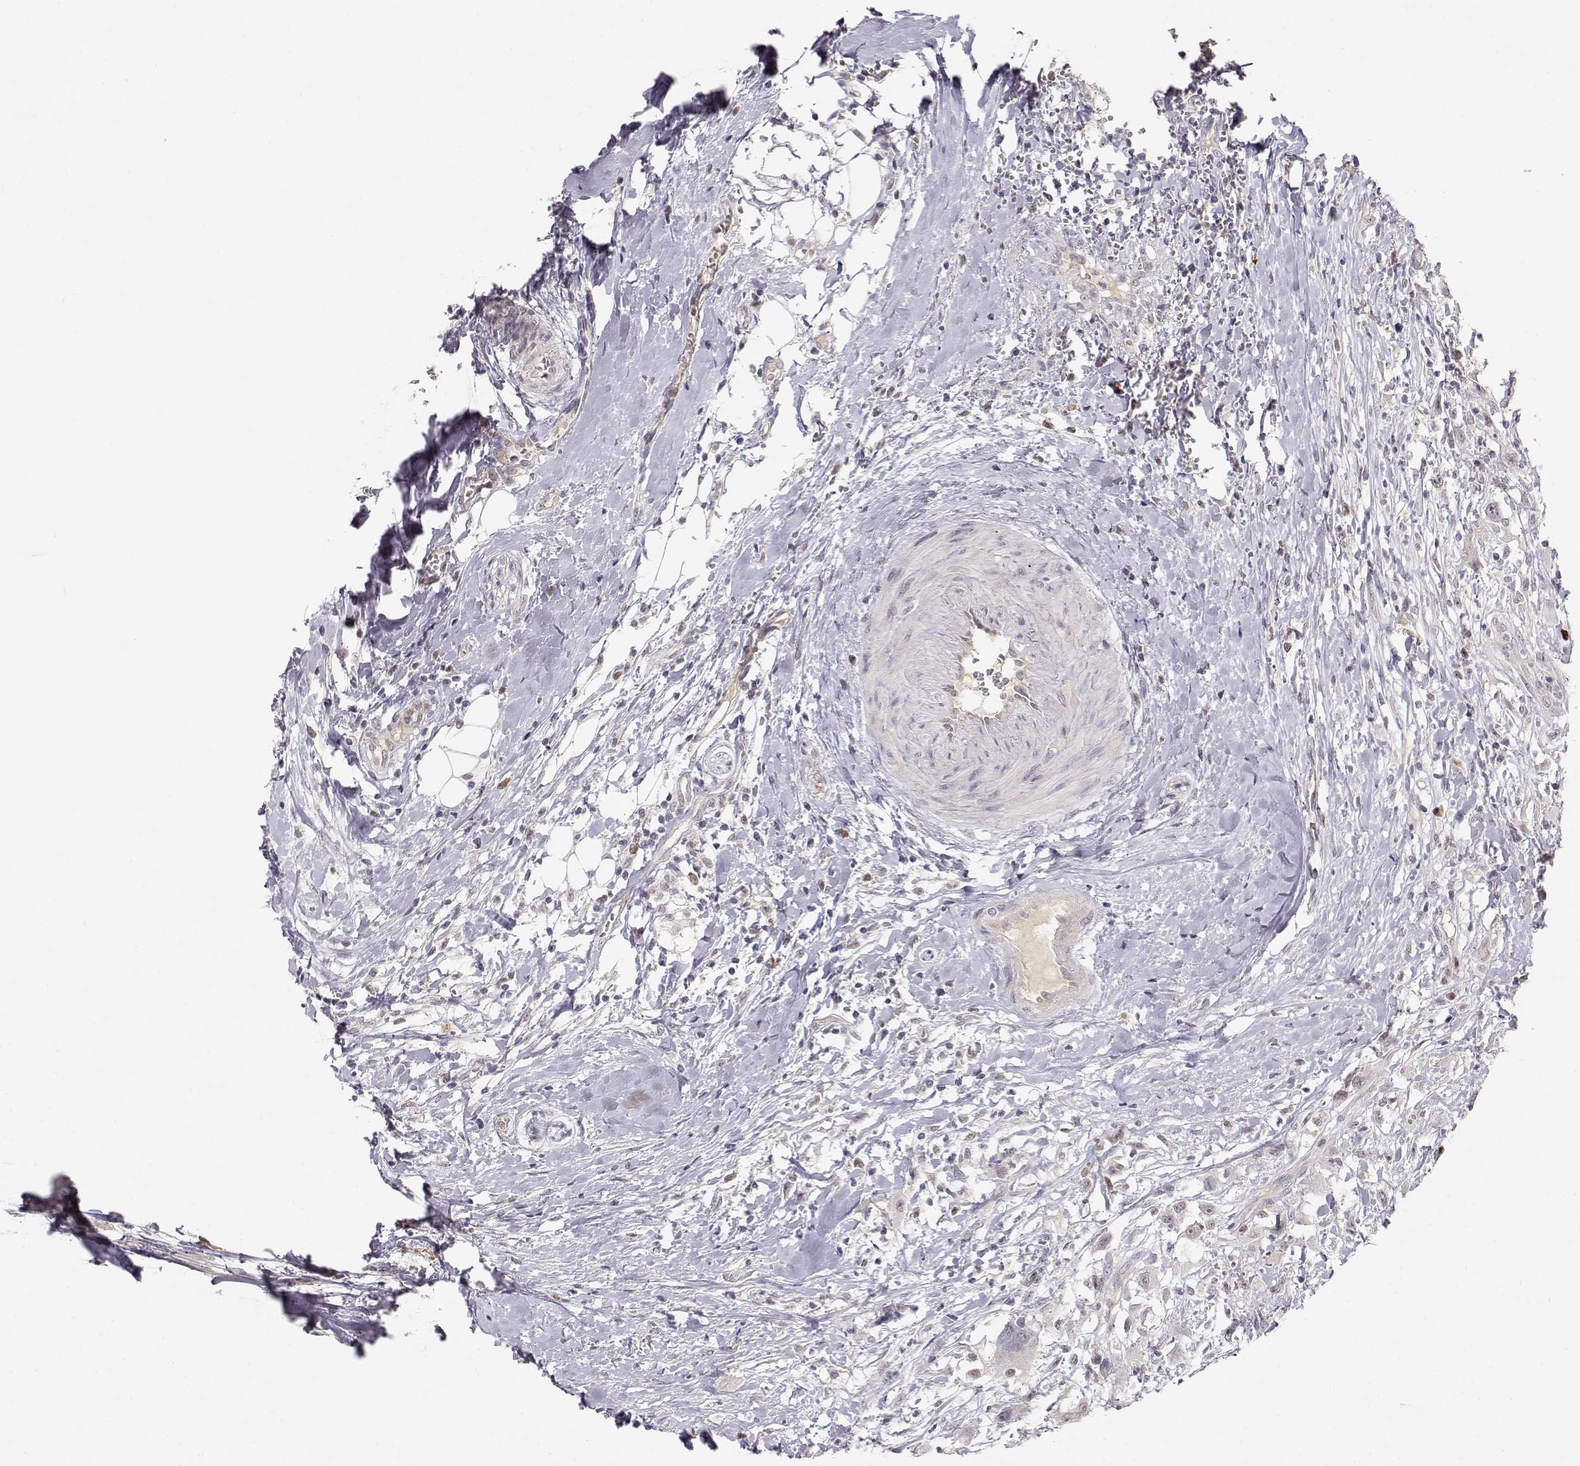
{"staining": {"intensity": "negative", "quantity": "none", "location": "none"}, "tissue": "head and neck cancer", "cell_type": "Tumor cells", "image_type": "cancer", "snomed": [{"axis": "morphology", "description": "Squamous cell carcinoma, NOS"}, {"axis": "morphology", "description": "Squamous cell carcinoma, metastatic, NOS"}, {"axis": "topography", "description": "Oral tissue"}, {"axis": "topography", "description": "Head-Neck"}], "caption": "Immunohistochemistry (IHC) image of neoplastic tissue: head and neck metastatic squamous cell carcinoma stained with DAB demonstrates no significant protein expression in tumor cells. The staining was performed using DAB (3,3'-diaminobenzidine) to visualize the protein expression in brown, while the nuclei were stained in blue with hematoxylin (Magnification: 20x).", "gene": "EAF2", "patient": {"sex": "female", "age": 85}}